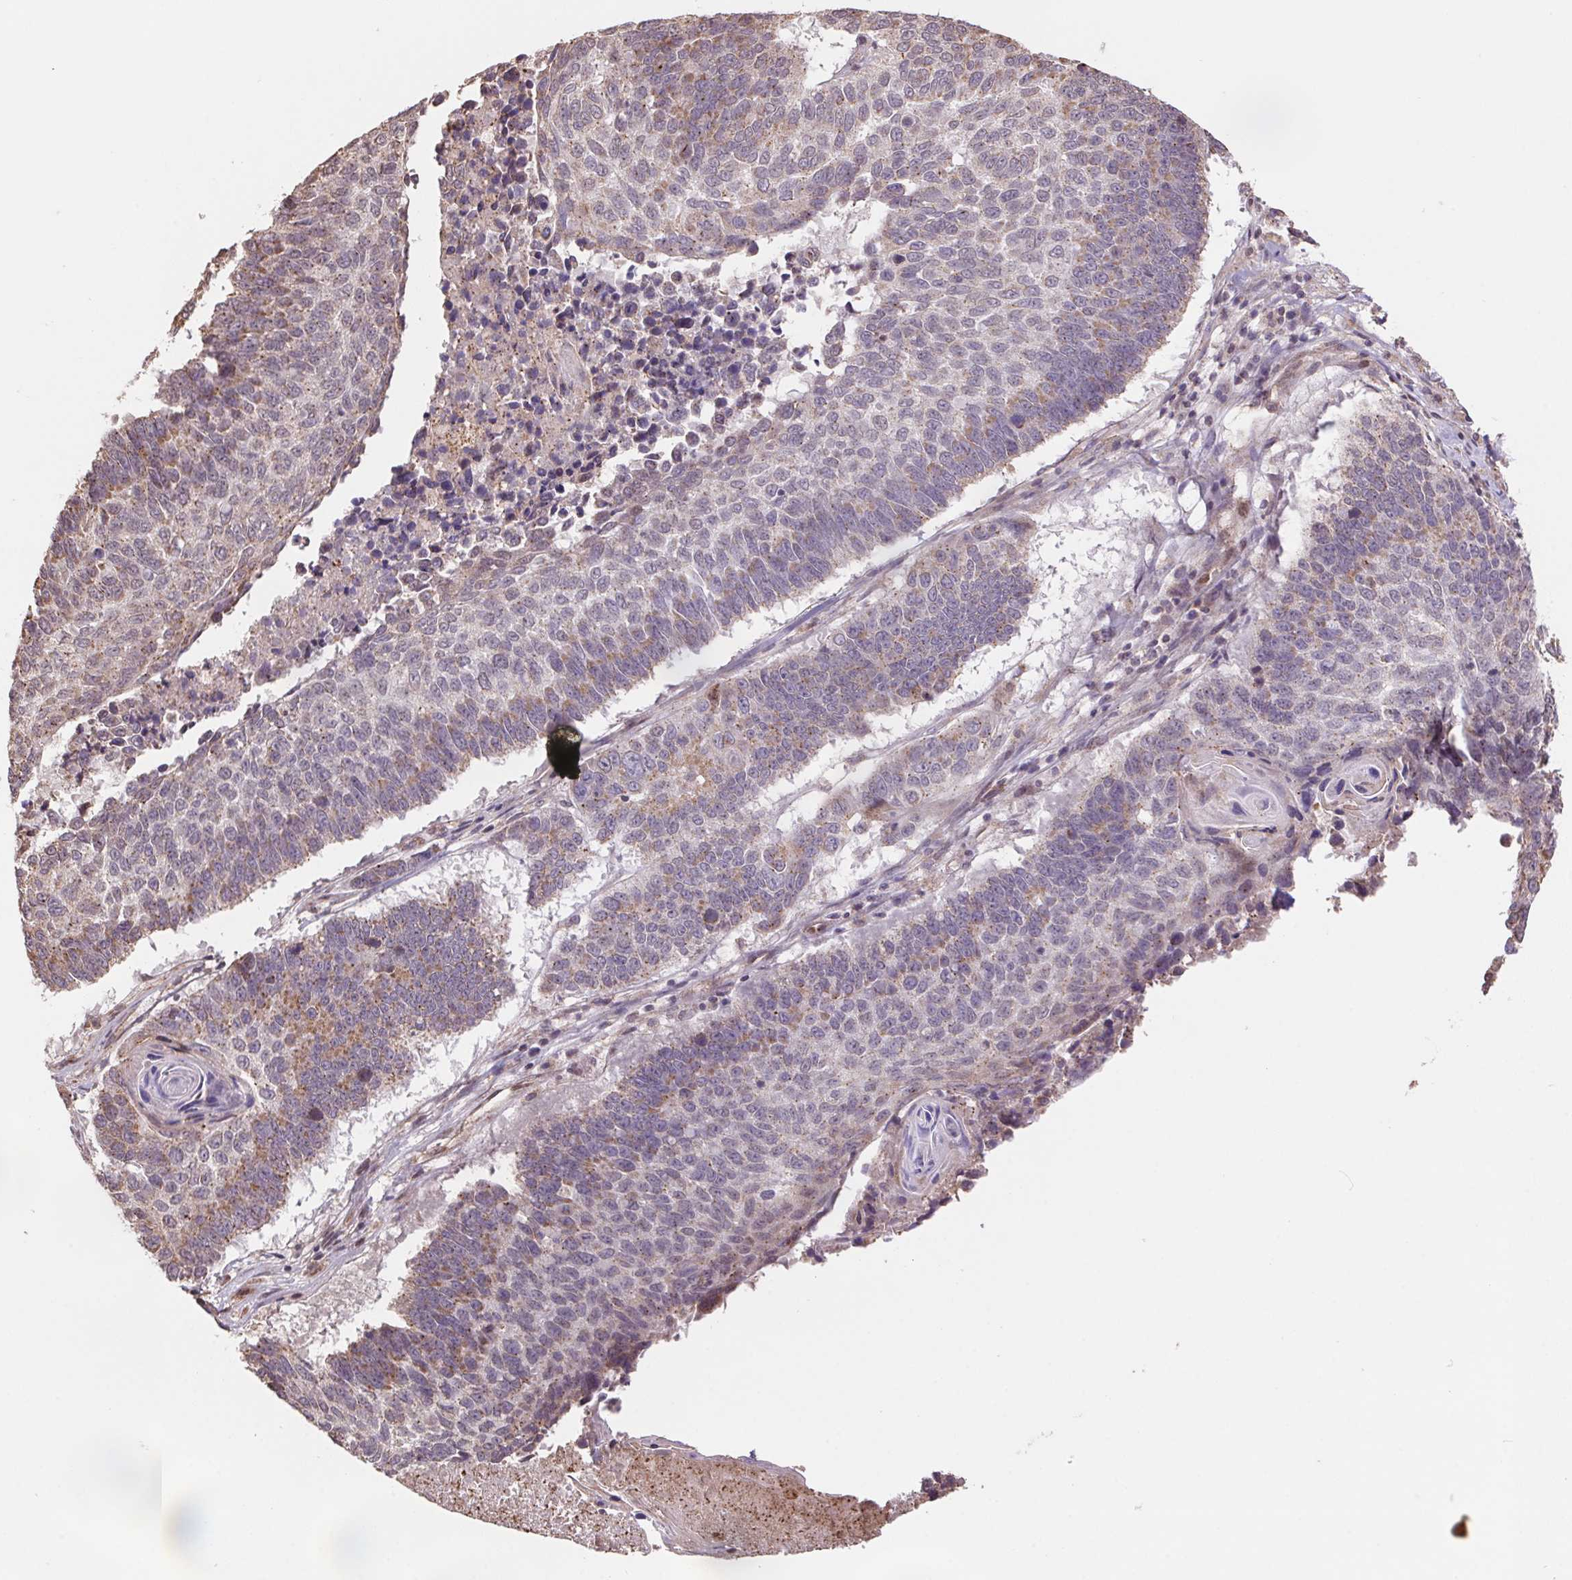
{"staining": {"intensity": "weak", "quantity": "25%-75%", "location": "cytoplasmic/membranous"}, "tissue": "lung cancer", "cell_type": "Tumor cells", "image_type": "cancer", "snomed": [{"axis": "morphology", "description": "Squamous cell carcinoma, NOS"}, {"axis": "topography", "description": "Lung"}], "caption": "Lung cancer (squamous cell carcinoma) stained with immunohistochemistry (IHC) shows weak cytoplasmic/membranous expression in about 25%-75% of tumor cells.", "gene": "PDHA1", "patient": {"sex": "male", "age": 73}}